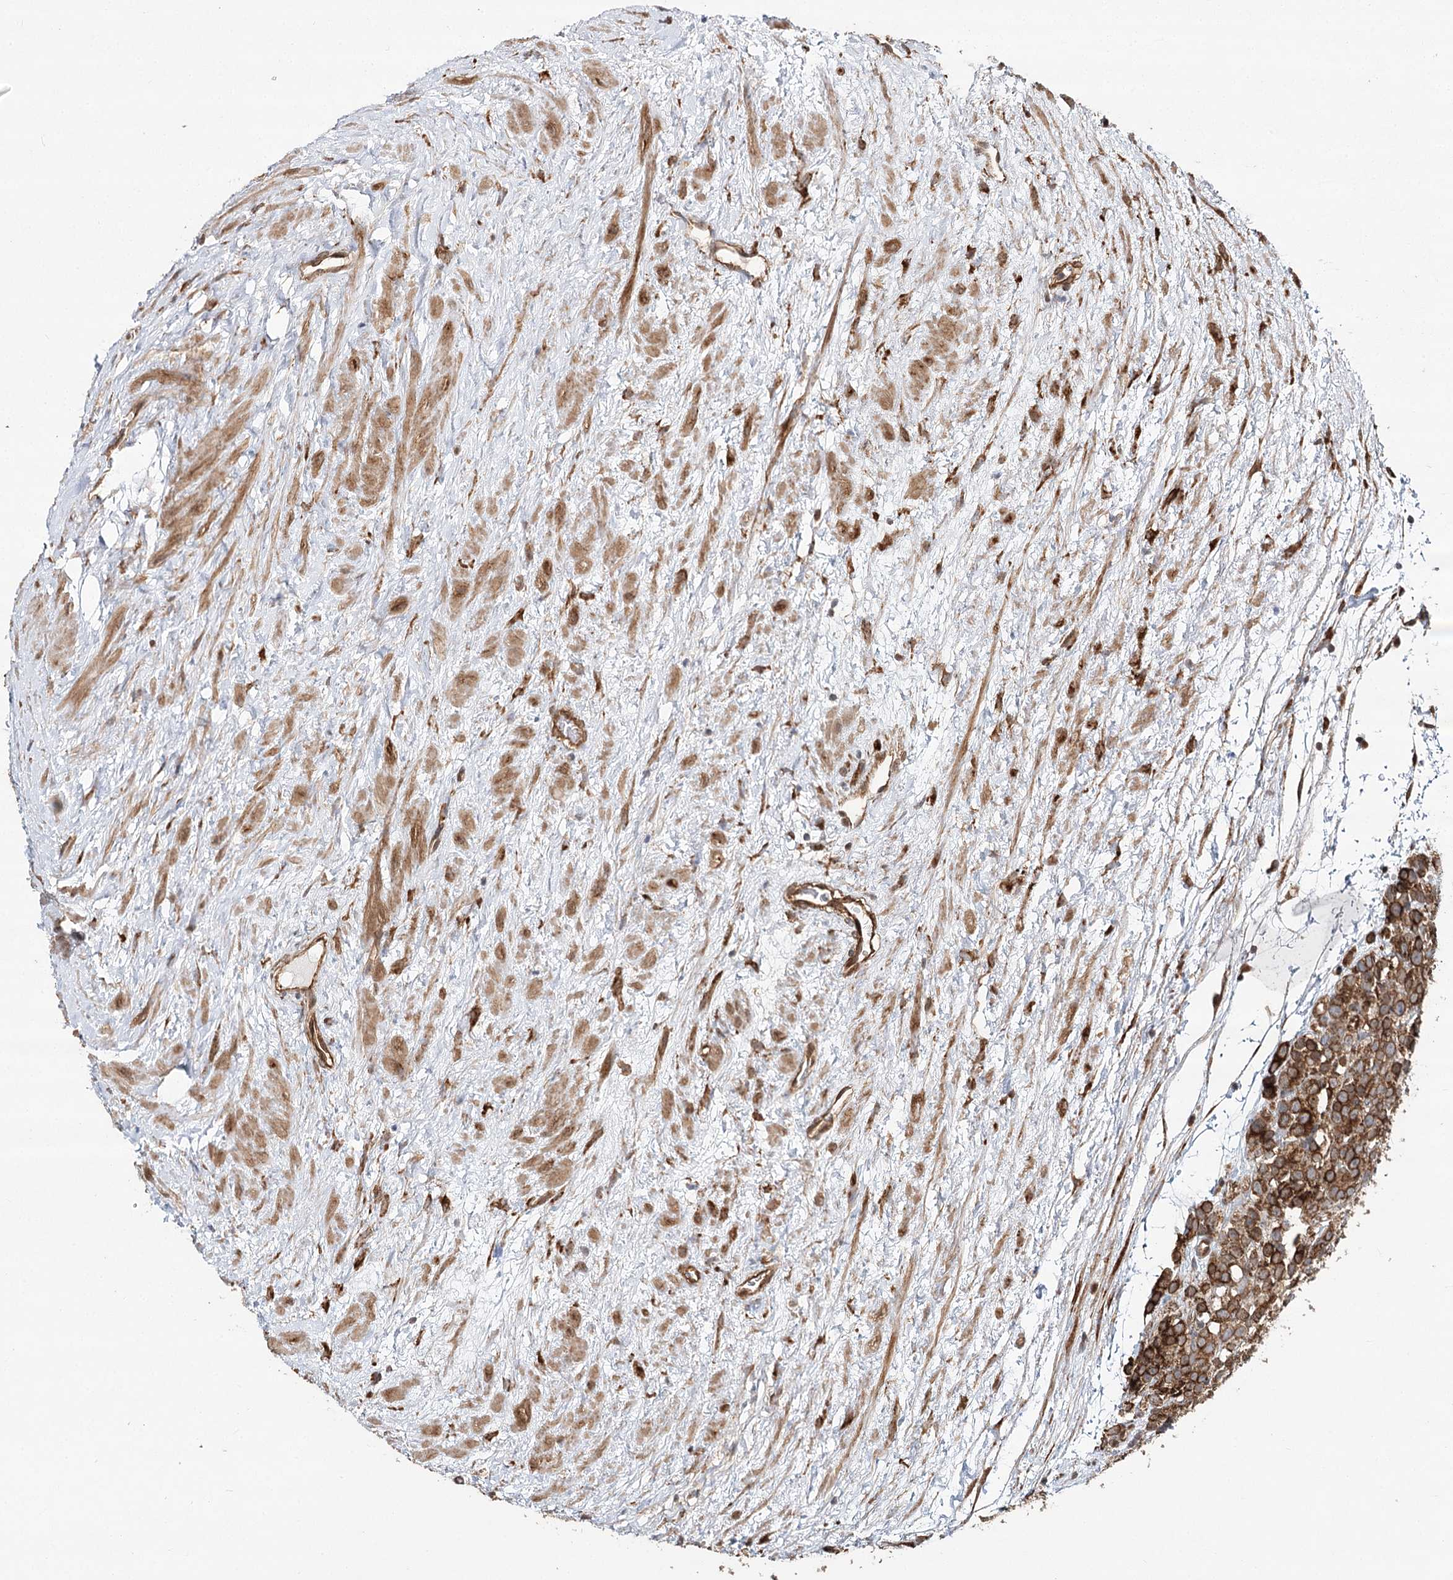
{"staining": {"intensity": "strong", "quantity": ">75%", "location": "cytoplasmic/membranous"}, "tissue": "testis cancer", "cell_type": "Tumor cells", "image_type": "cancer", "snomed": [{"axis": "morphology", "description": "Seminoma, NOS"}, {"axis": "topography", "description": "Testis"}], "caption": "Testis cancer (seminoma) stained for a protein (brown) shows strong cytoplasmic/membranous positive positivity in approximately >75% of tumor cells.", "gene": "DNAJB14", "patient": {"sex": "male", "age": 71}}